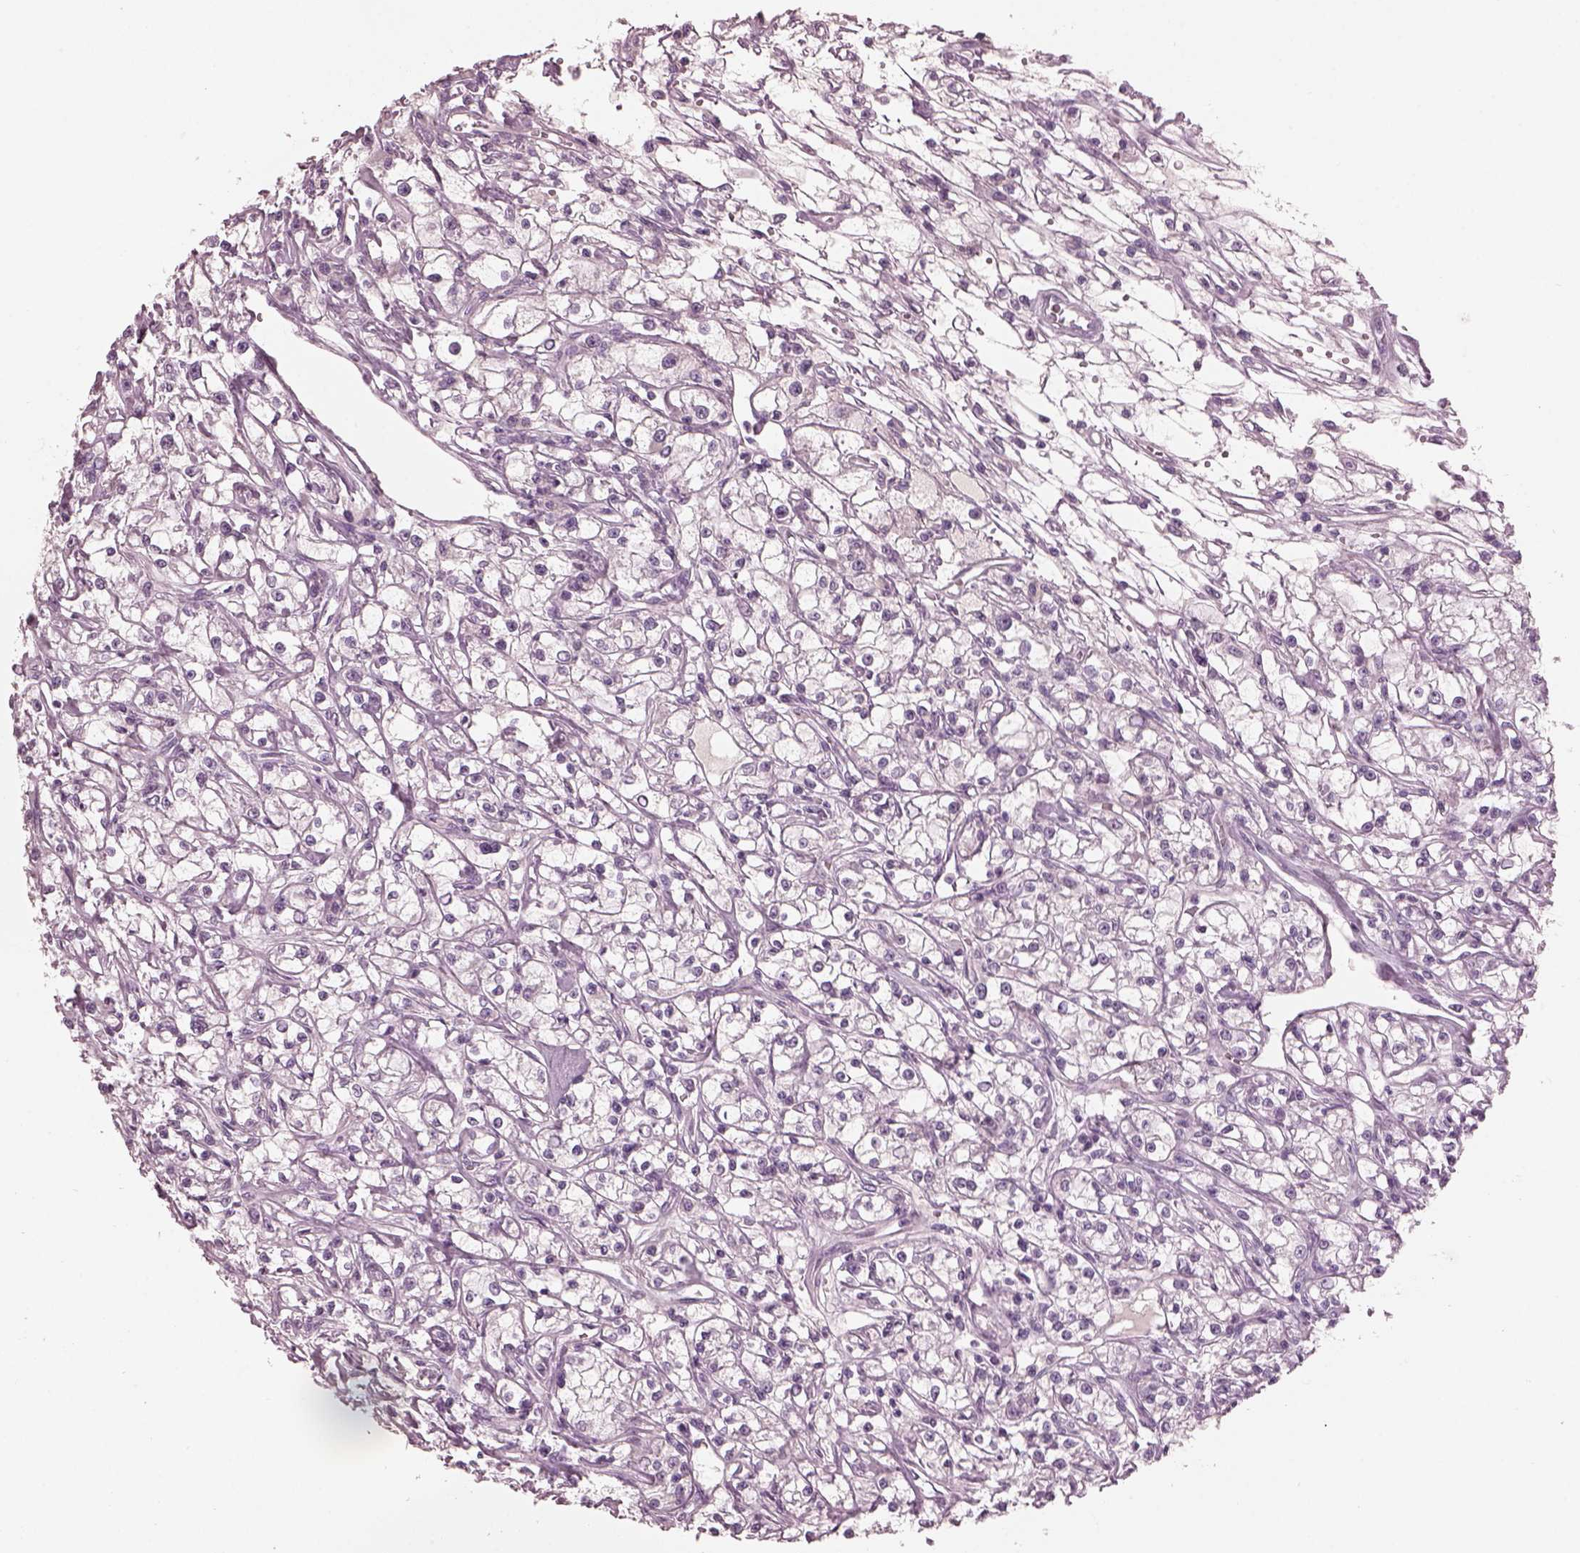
{"staining": {"intensity": "negative", "quantity": "none", "location": "none"}, "tissue": "renal cancer", "cell_type": "Tumor cells", "image_type": "cancer", "snomed": [{"axis": "morphology", "description": "Adenocarcinoma, NOS"}, {"axis": "topography", "description": "Kidney"}], "caption": "High power microscopy histopathology image of an immunohistochemistry photomicrograph of renal adenocarcinoma, revealing no significant positivity in tumor cells.", "gene": "PACRG", "patient": {"sex": "female", "age": 59}}